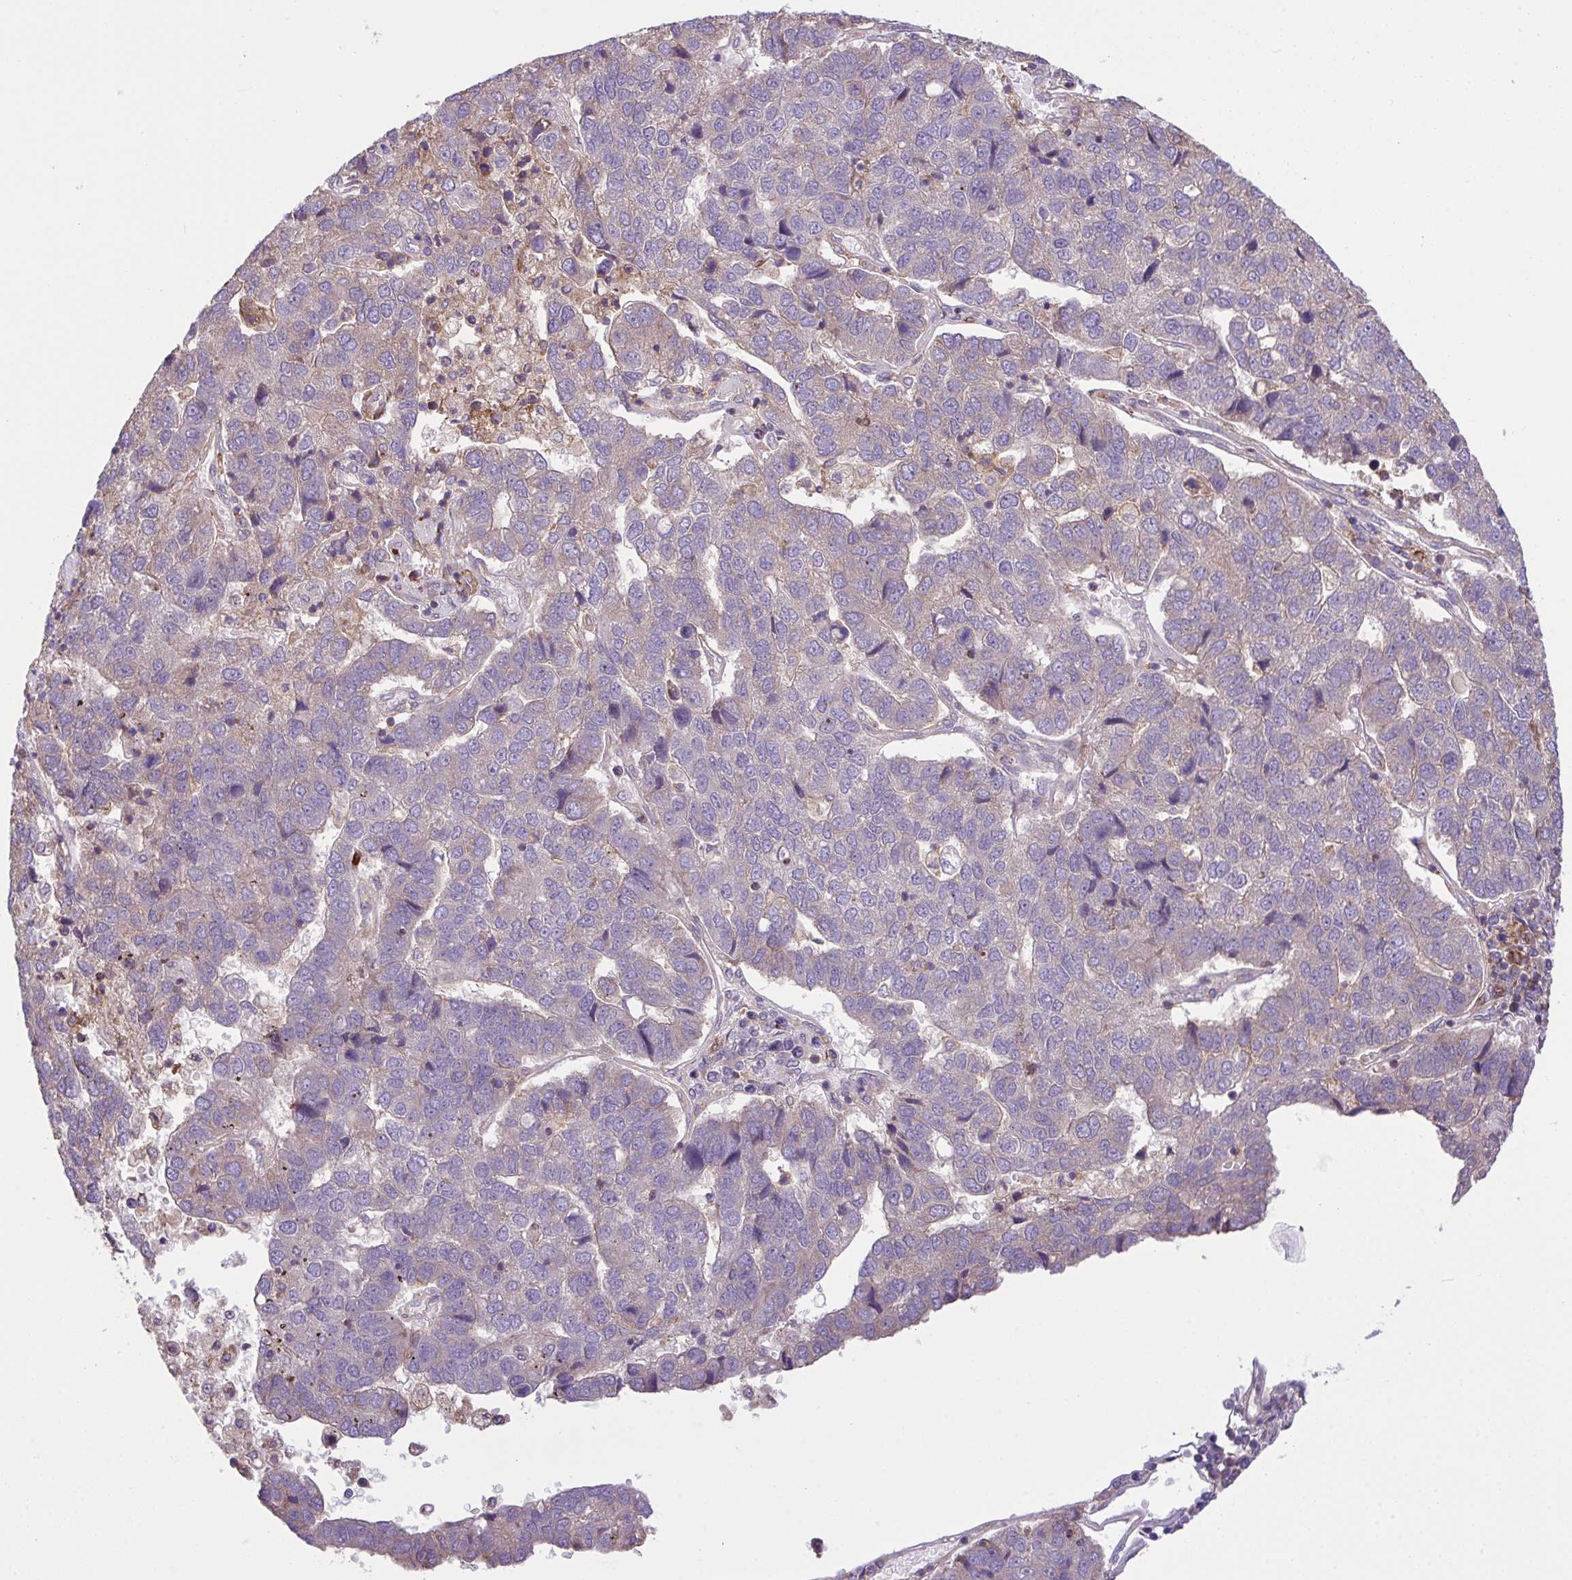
{"staining": {"intensity": "negative", "quantity": "none", "location": "none"}, "tissue": "pancreatic cancer", "cell_type": "Tumor cells", "image_type": "cancer", "snomed": [{"axis": "morphology", "description": "Adenocarcinoma, NOS"}, {"axis": "topography", "description": "Pancreas"}], "caption": "A micrograph of human pancreatic cancer (adenocarcinoma) is negative for staining in tumor cells. (Brightfield microscopy of DAB (3,3'-diaminobenzidine) immunohistochemistry at high magnification).", "gene": "GRB14", "patient": {"sex": "female", "age": 61}}